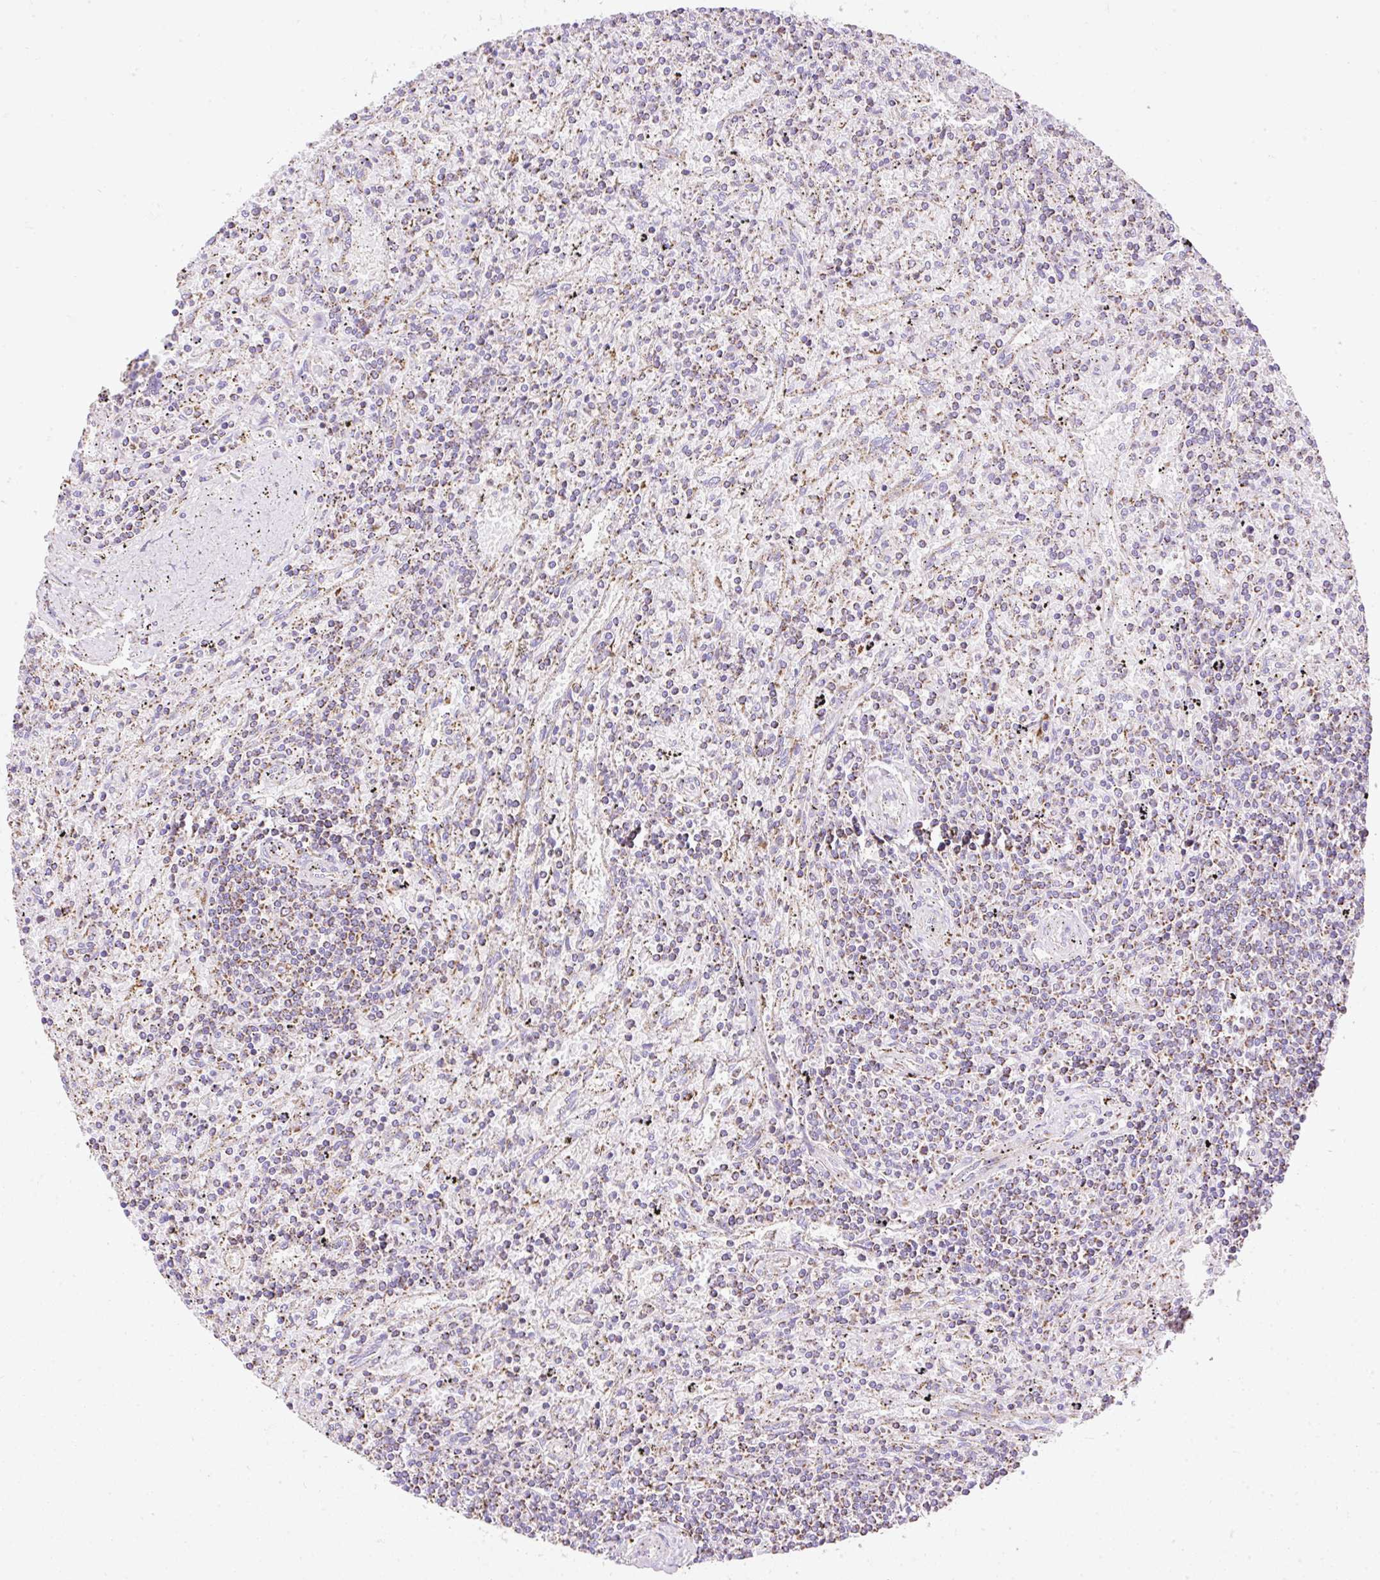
{"staining": {"intensity": "moderate", "quantity": ">75%", "location": "cytoplasmic/membranous"}, "tissue": "lymphoma", "cell_type": "Tumor cells", "image_type": "cancer", "snomed": [{"axis": "morphology", "description": "Malignant lymphoma, non-Hodgkin's type, Low grade"}, {"axis": "topography", "description": "Spleen"}], "caption": "Moderate cytoplasmic/membranous positivity for a protein is present in approximately >75% of tumor cells of lymphoma using IHC.", "gene": "DAAM2", "patient": {"sex": "male", "age": 76}}